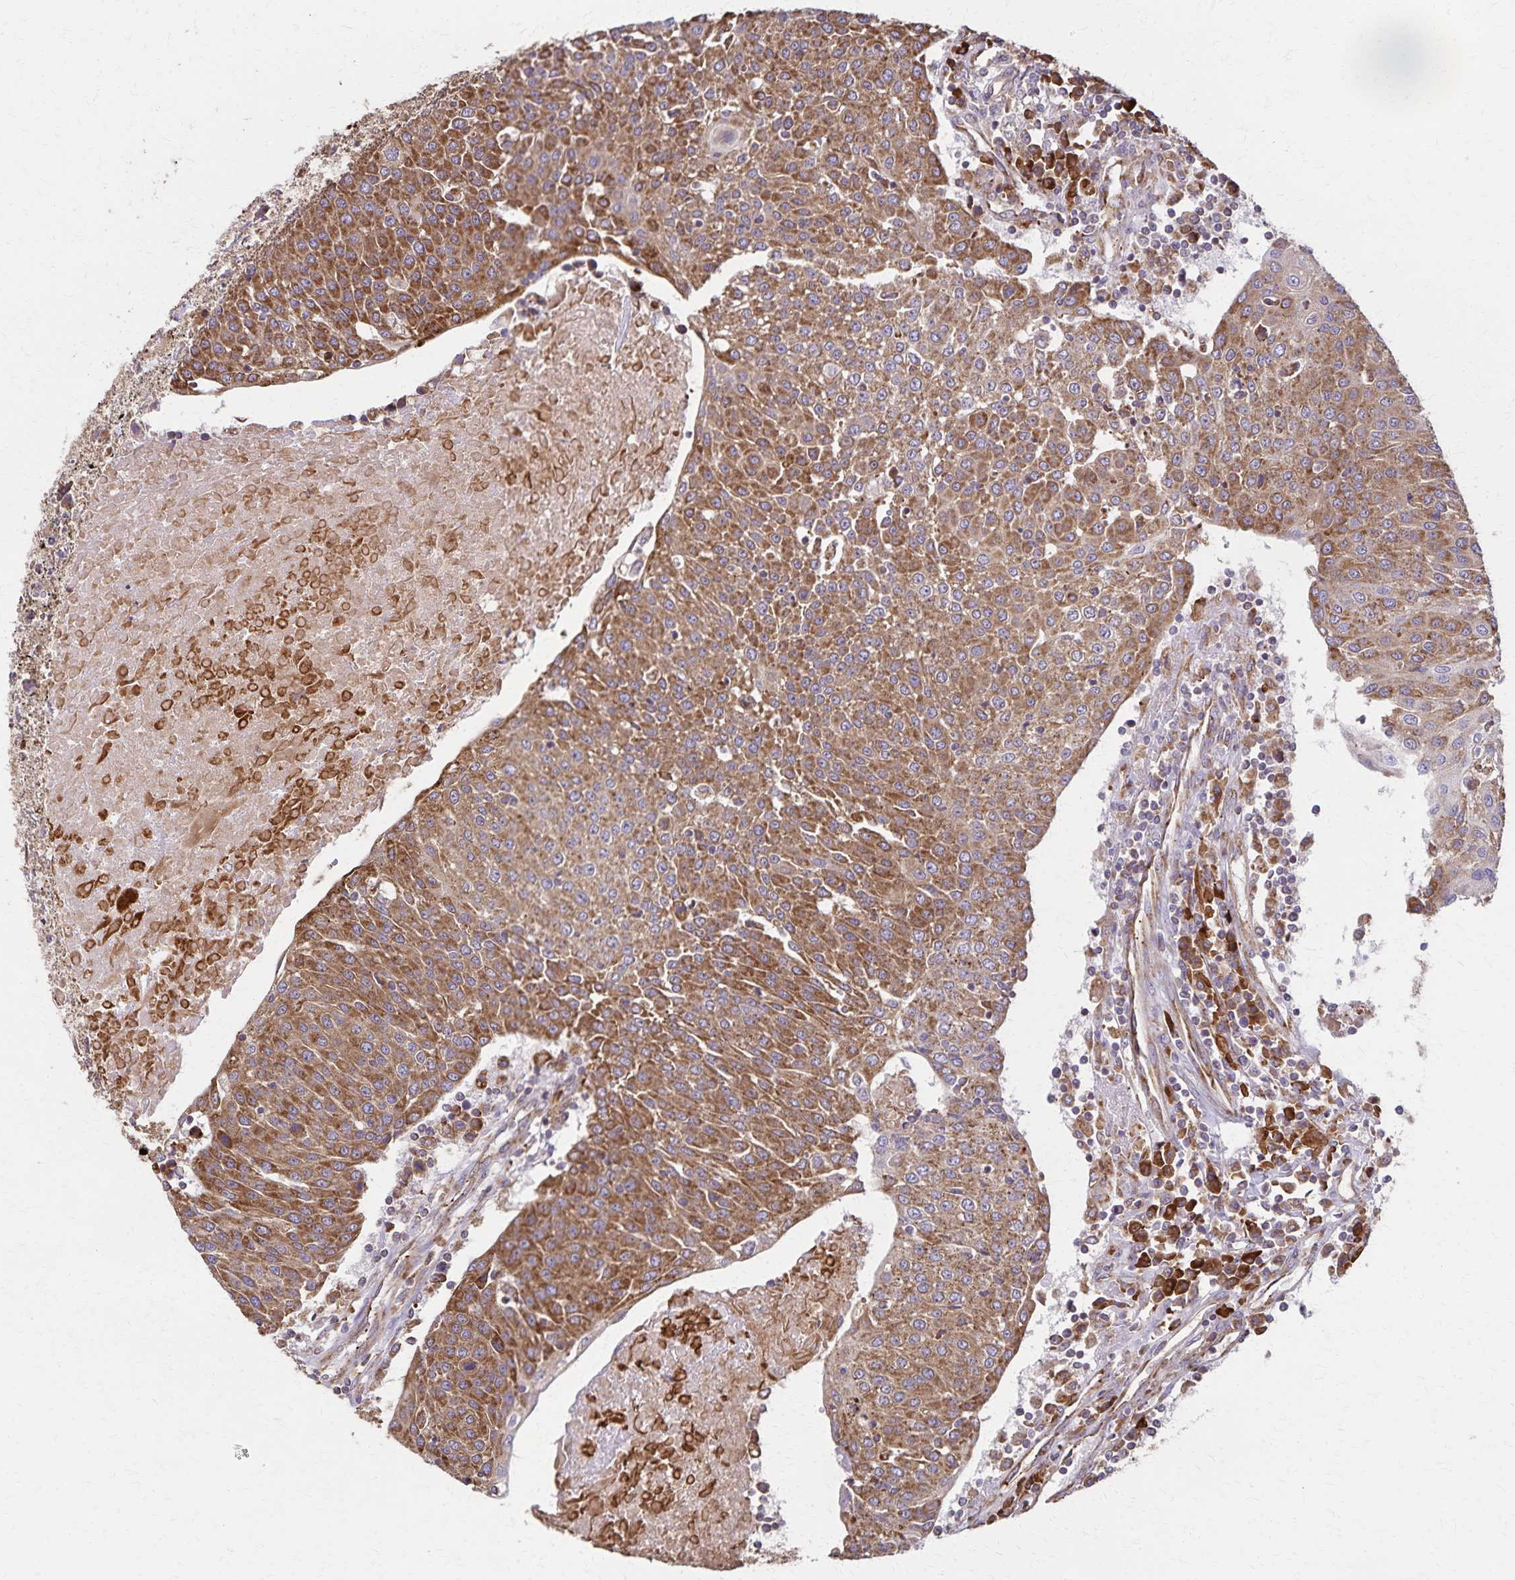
{"staining": {"intensity": "moderate", "quantity": ">75%", "location": "cytoplasmic/membranous"}, "tissue": "urothelial cancer", "cell_type": "Tumor cells", "image_type": "cancer", "snomed": [{"axis": "morphology", "description": "Urothelial carcinoma, High grade"}, {"axis": "topography", "description": "Urinary bladder"}], "caption": "This histopathology image demonstrates immunohistochemistry staining of human urothelial cancer, with medium moderate cytoplasmic/membranous positivity in about >75% of tumor cells.", "gene": "RNF10", "patient": {"sex": "female", "age": 85}}